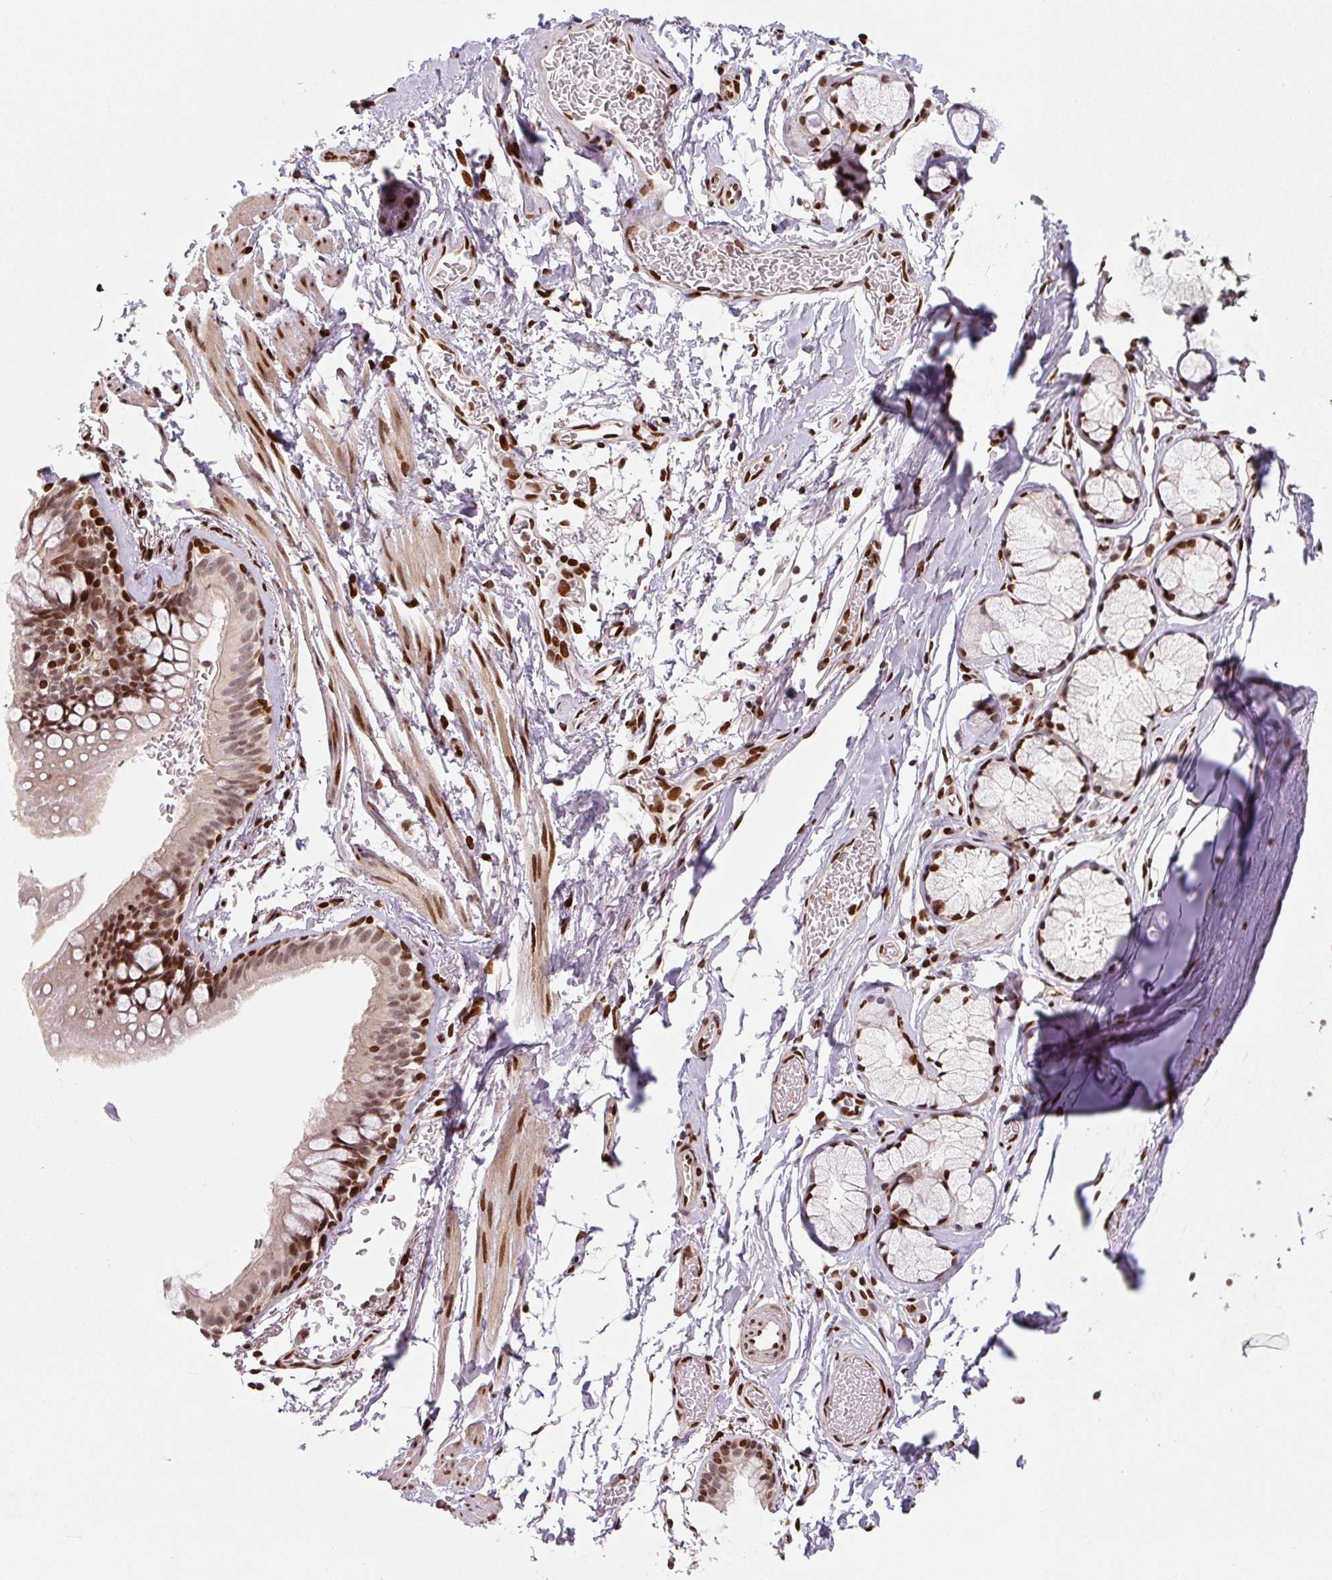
{"staining": {"intensity": "moderate", "quantity": "25%-75%", "location": "nuclear"}, "tissue": "bronchus", "cell_type": "Respiratory epithelial cells", "image_type": "normal", "snomed": [{"axis": "morphology", "description": "Normal tissue, NOS"}, {"axis": "topography", "description": "Bronchus"}], "caption": "Human bronchus stained with a protein marker displays moderate staining in respiratory epithelial cells.", "gene": "PYDC2", "patient": {"sex": "male", "age": 67}}